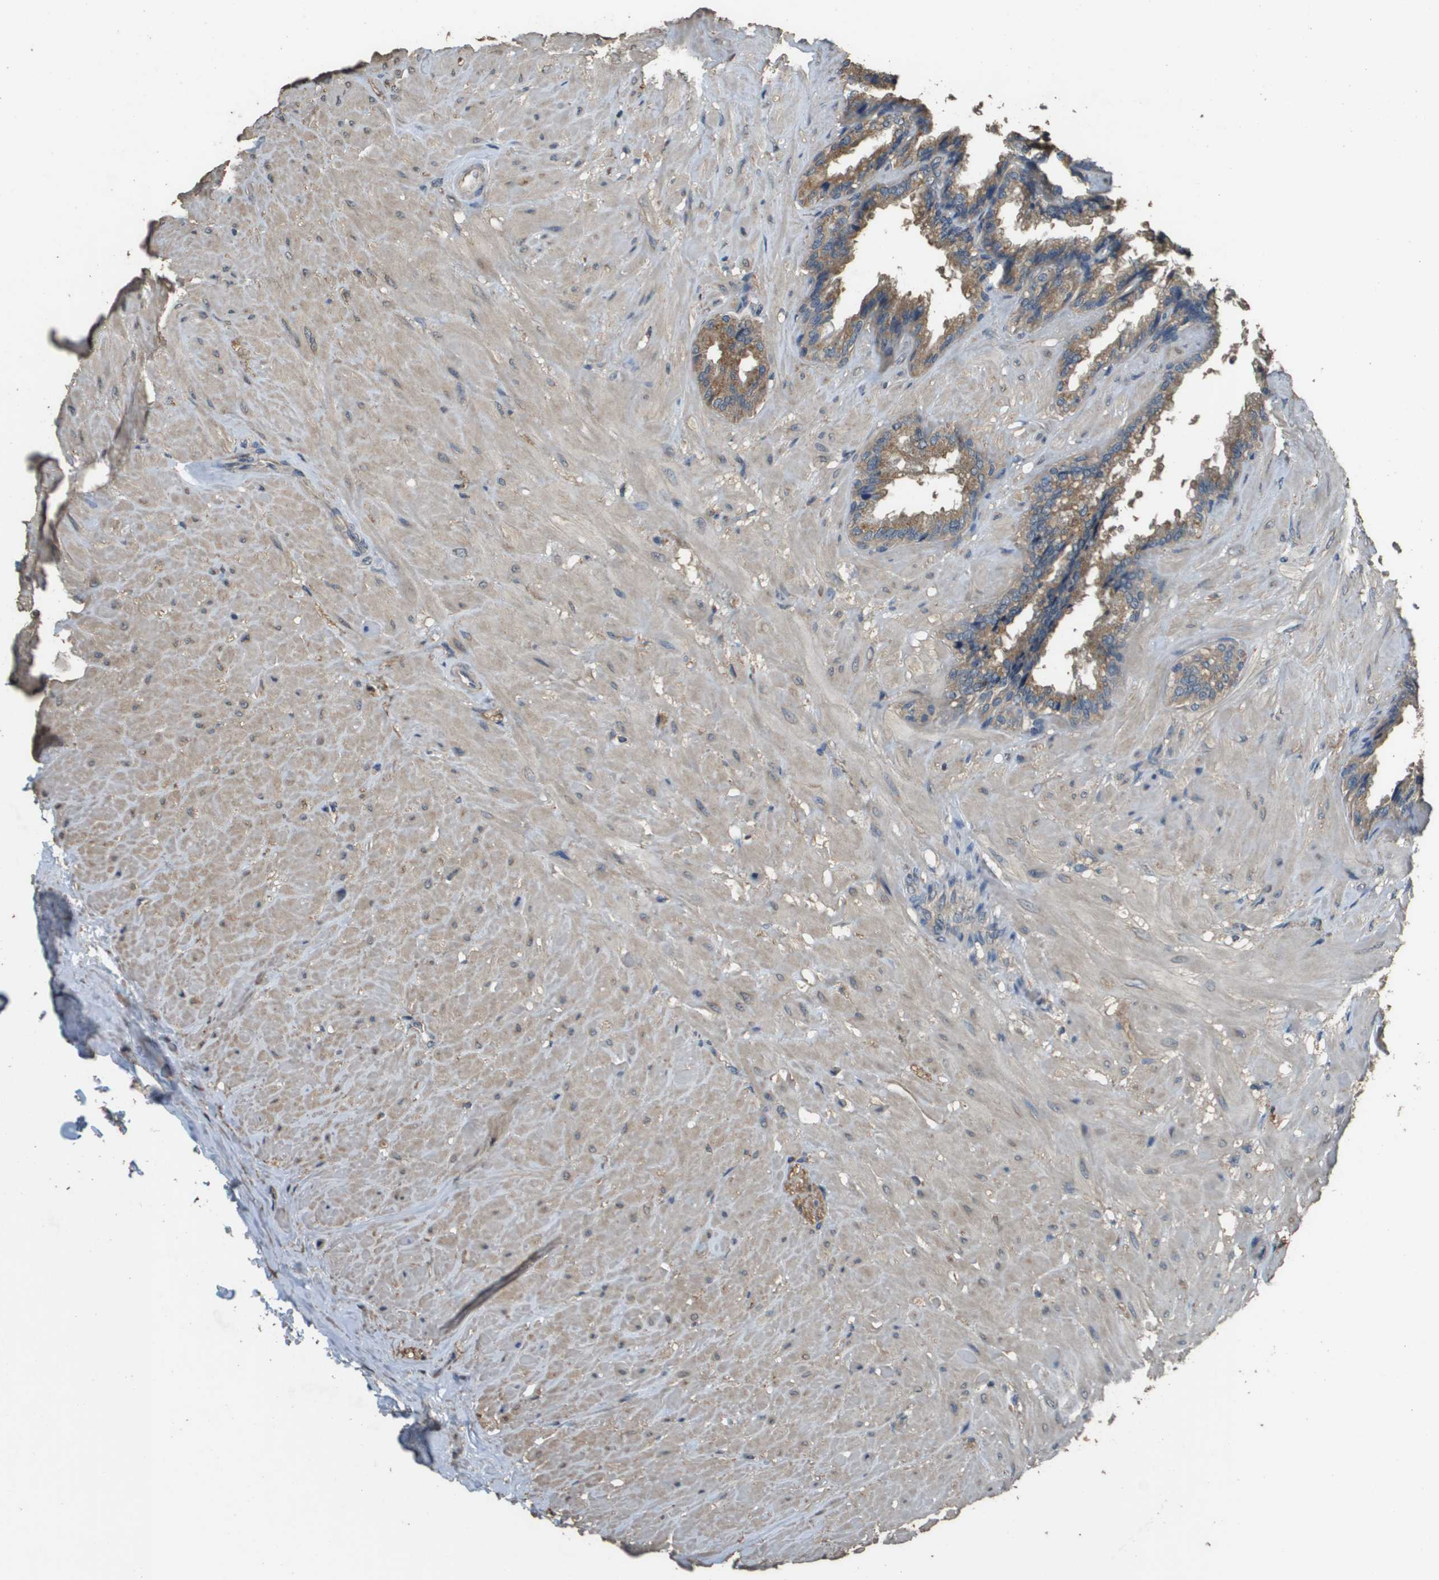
{"staining": {"intensity": "moderate", "quantity": ">75%", "location": "cytoplasmic/membranous"}, "tissue": "seminal vesicle", "cell_type": "Glandular cells", "image_type": "normal", "snomed": [{"axis": "morphology", "description": "Normal tissue, NOS"}, {"axis": "topography", "description": "Seminal veicle"}], "caption": "IHC of unremarkable seminal vesicle displays medium levels of moderate cytoplasmic/membranous expression in about >75% of glandular cells.", "gene": "RAB6B", "patient": {"sex": "male", "age": 46}}